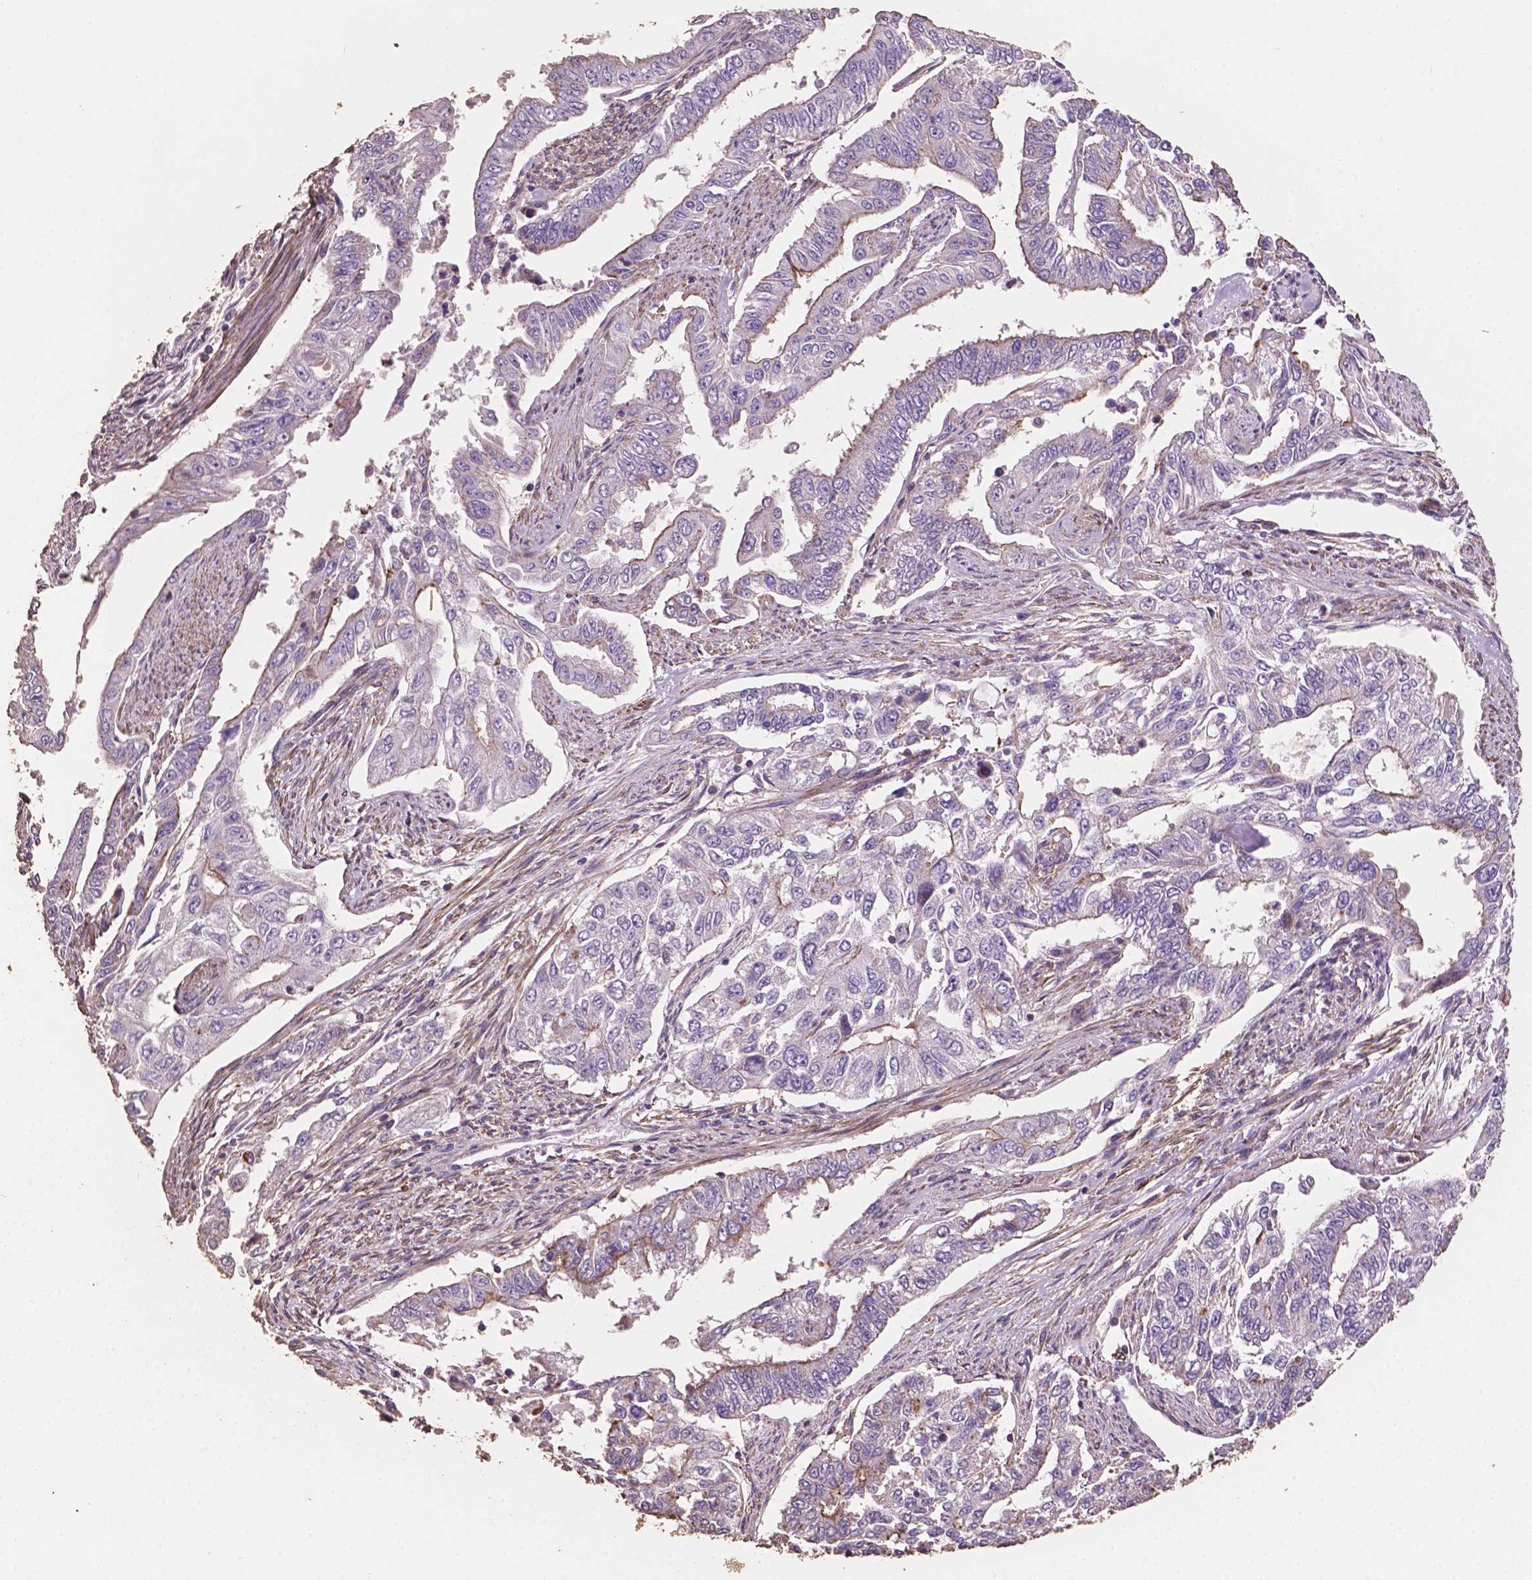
{"staining": {"intensity": "weak", "quantity": "<25%", "location": "cytoplasmic/membranous"}, "tissue": "endometrial cancer", "cell_type": "Tumor cells", "image_type": "cancer", "snomed": [{"axis": "morphology", "description": "Adenocarcinoma, NOS"}, {"axis": "topography", "description": "Uterus"}], "caption": "A micrograph of endometrial adenocarcinoma stained for a protein demonstrates no brown staining in tumor cells.", "gene": "COMMD4", "patient": {"sex": "female", "age": 59}}